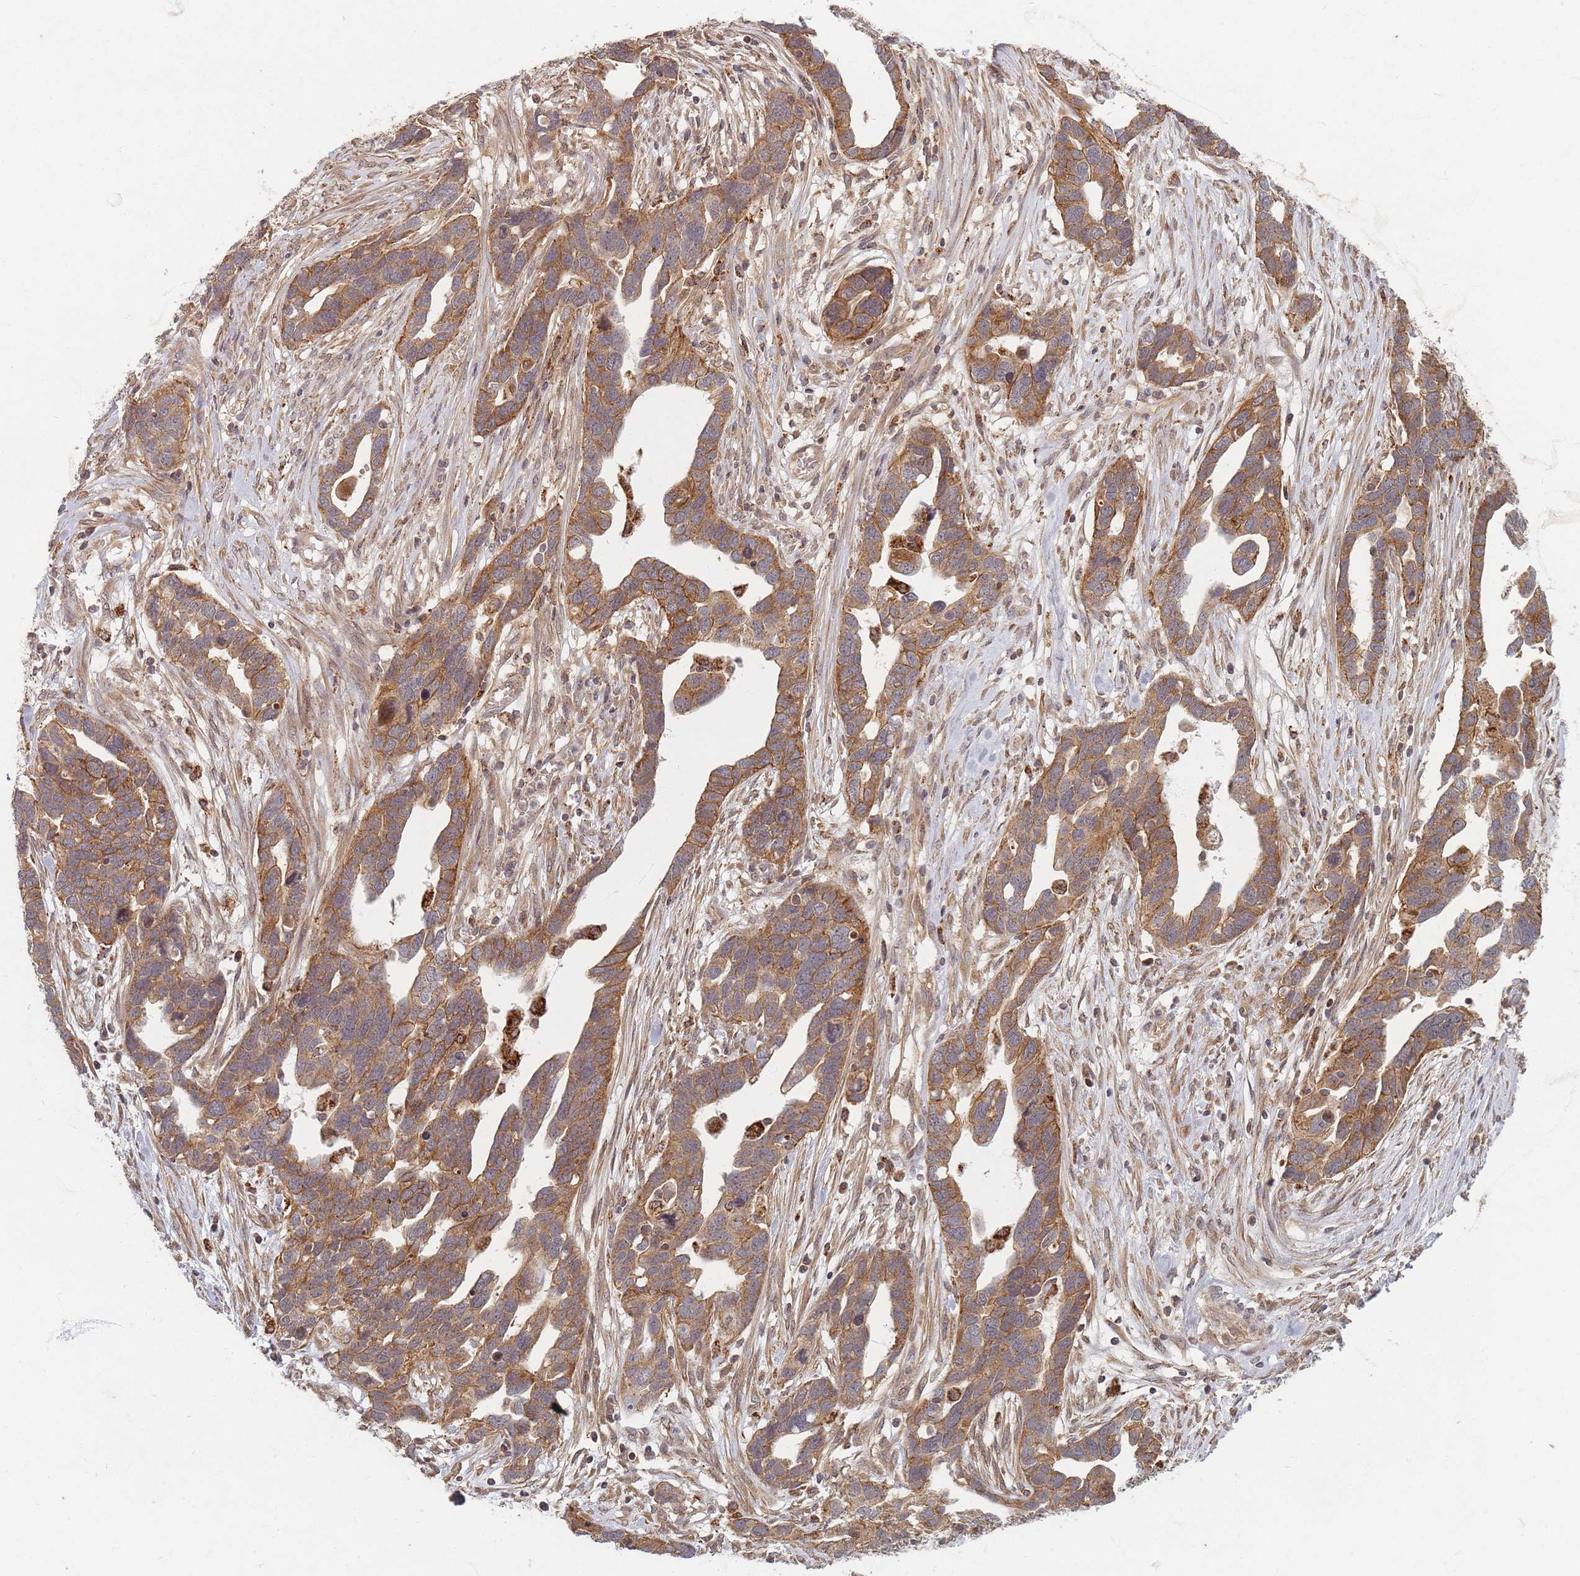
{"staining": {"intensity": "moderate", "quantity": ">75%", "location": "cytoplasmic/membranous"}, "tissue": "ovarian cancer", "cell_type": "Tumor cells", "image_type": "cancer", "snomed": [{"axis": "morphology", "description": "Cystadenocarcinoma, serous, NOS"}, {"axis": "topography", "description": "Ovary"}], "caption": "The immunohistochemical stain highlights moderate cytoplasmic/membranous expression in tumor cells of ovarian cancer (serous cystadenocarcinoma) tissue.", "gene": "RADX", "patient": {"sex": "female", "age": 54}}